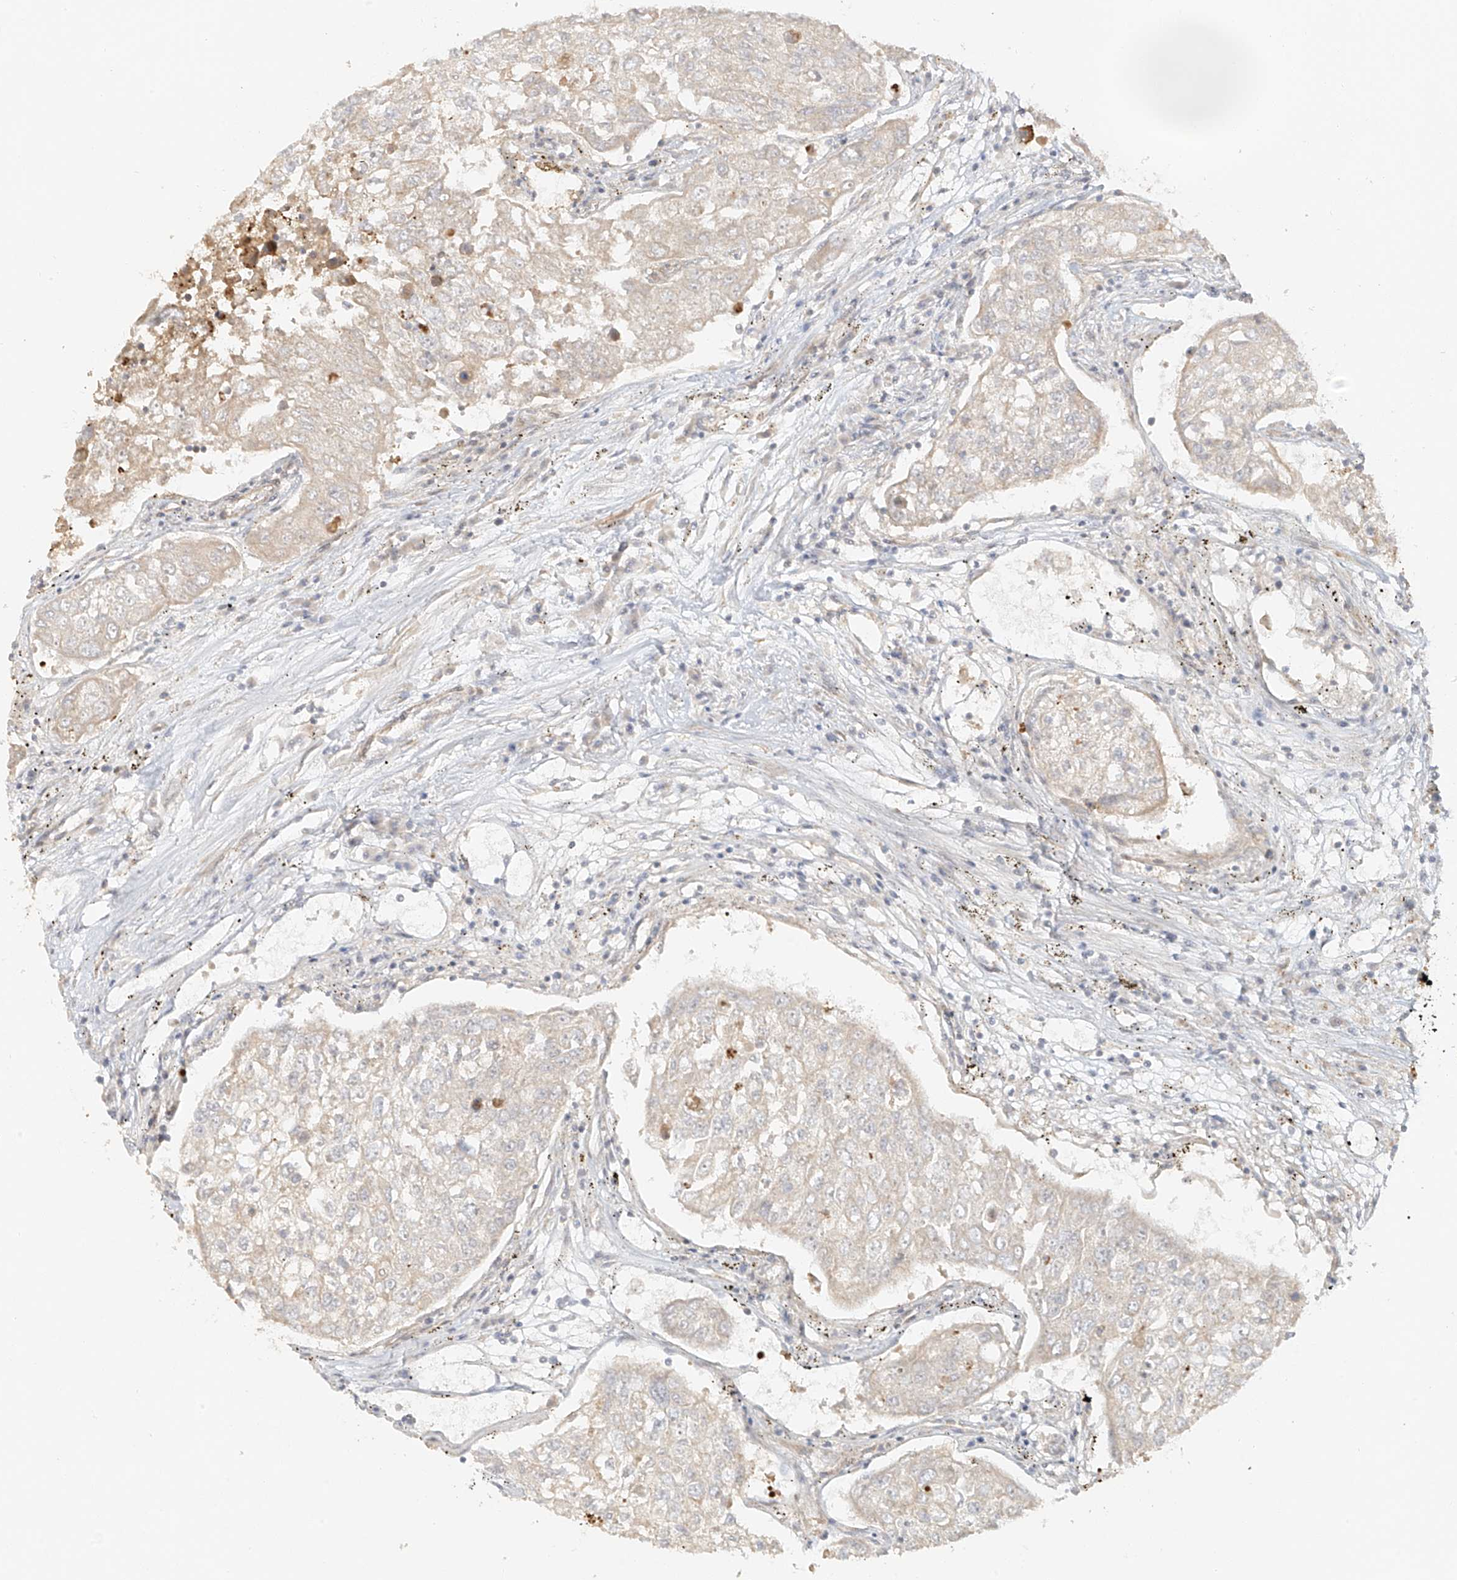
{"staining": {"intensity": "negative", "quantity": "none", "location": "none"}, "tissue": "urothelial cancer", "cell_type": "Tumor cells", "image_type": "cancer", "snomed": [{"axis": "morphology", "description": "Urothelial carcinoma, High grade"}, {"axis": "topography", "description": "Lymph node"}, {"axis": "topography", "description": "Urinary bladder"}], "caption": "Human high-grade urothelial carcinoma stained for a protein using immunohistochemistry (IHC) reveals no positivity in tumor cells.", "gene": "MIPEP", "patient": {"sex": "male", "age": 51}}